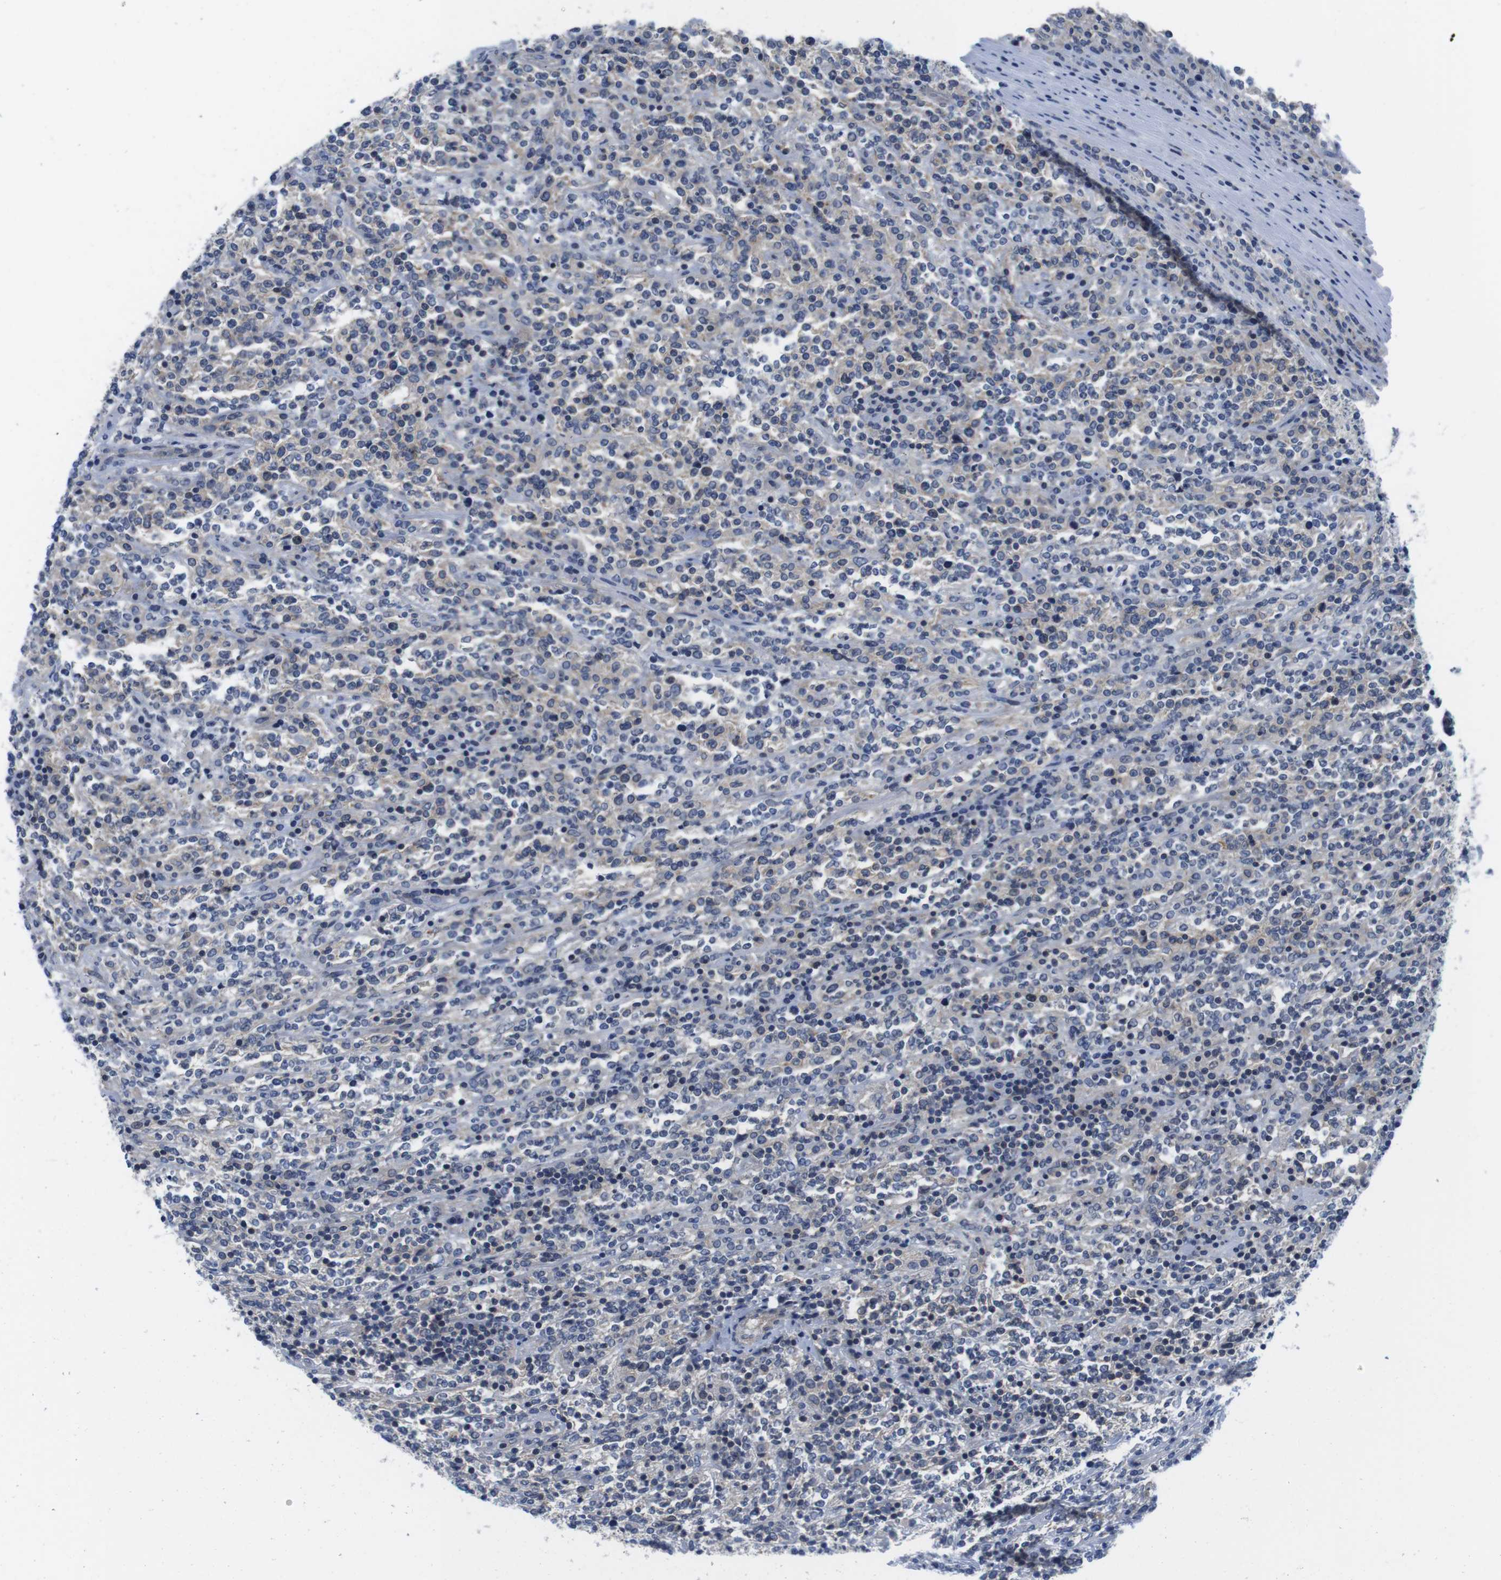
{"staining": {"intensity": "weak", "quantity": "<25%", "location": "cytoplasmic/membranous"}, "tissue": "lymphoma", "cell_type": "Tumor cells", "image_type": "cancer", "snomed": [{"axis": "morphology", "description": "Malignant lymphoma, non-Hodgkin's type, High grade"}, {"axis": "topography", "description": "Soft tissue"}], "caption": "Immunohistochemistry photomicrograph of neoplastic tissue: human high-grade malignant lymphoma, non-Hodgkin's type stained with DAB demonstrates no significant protein staining in tumor cells. The staining is performed using DAB (3,3'-diaminobenzidine) brown chromogen with nuclei counter-stained in using hematoxylin.", "gene": "SCRIB", "patient": {"sex": "male", "age": 18}}